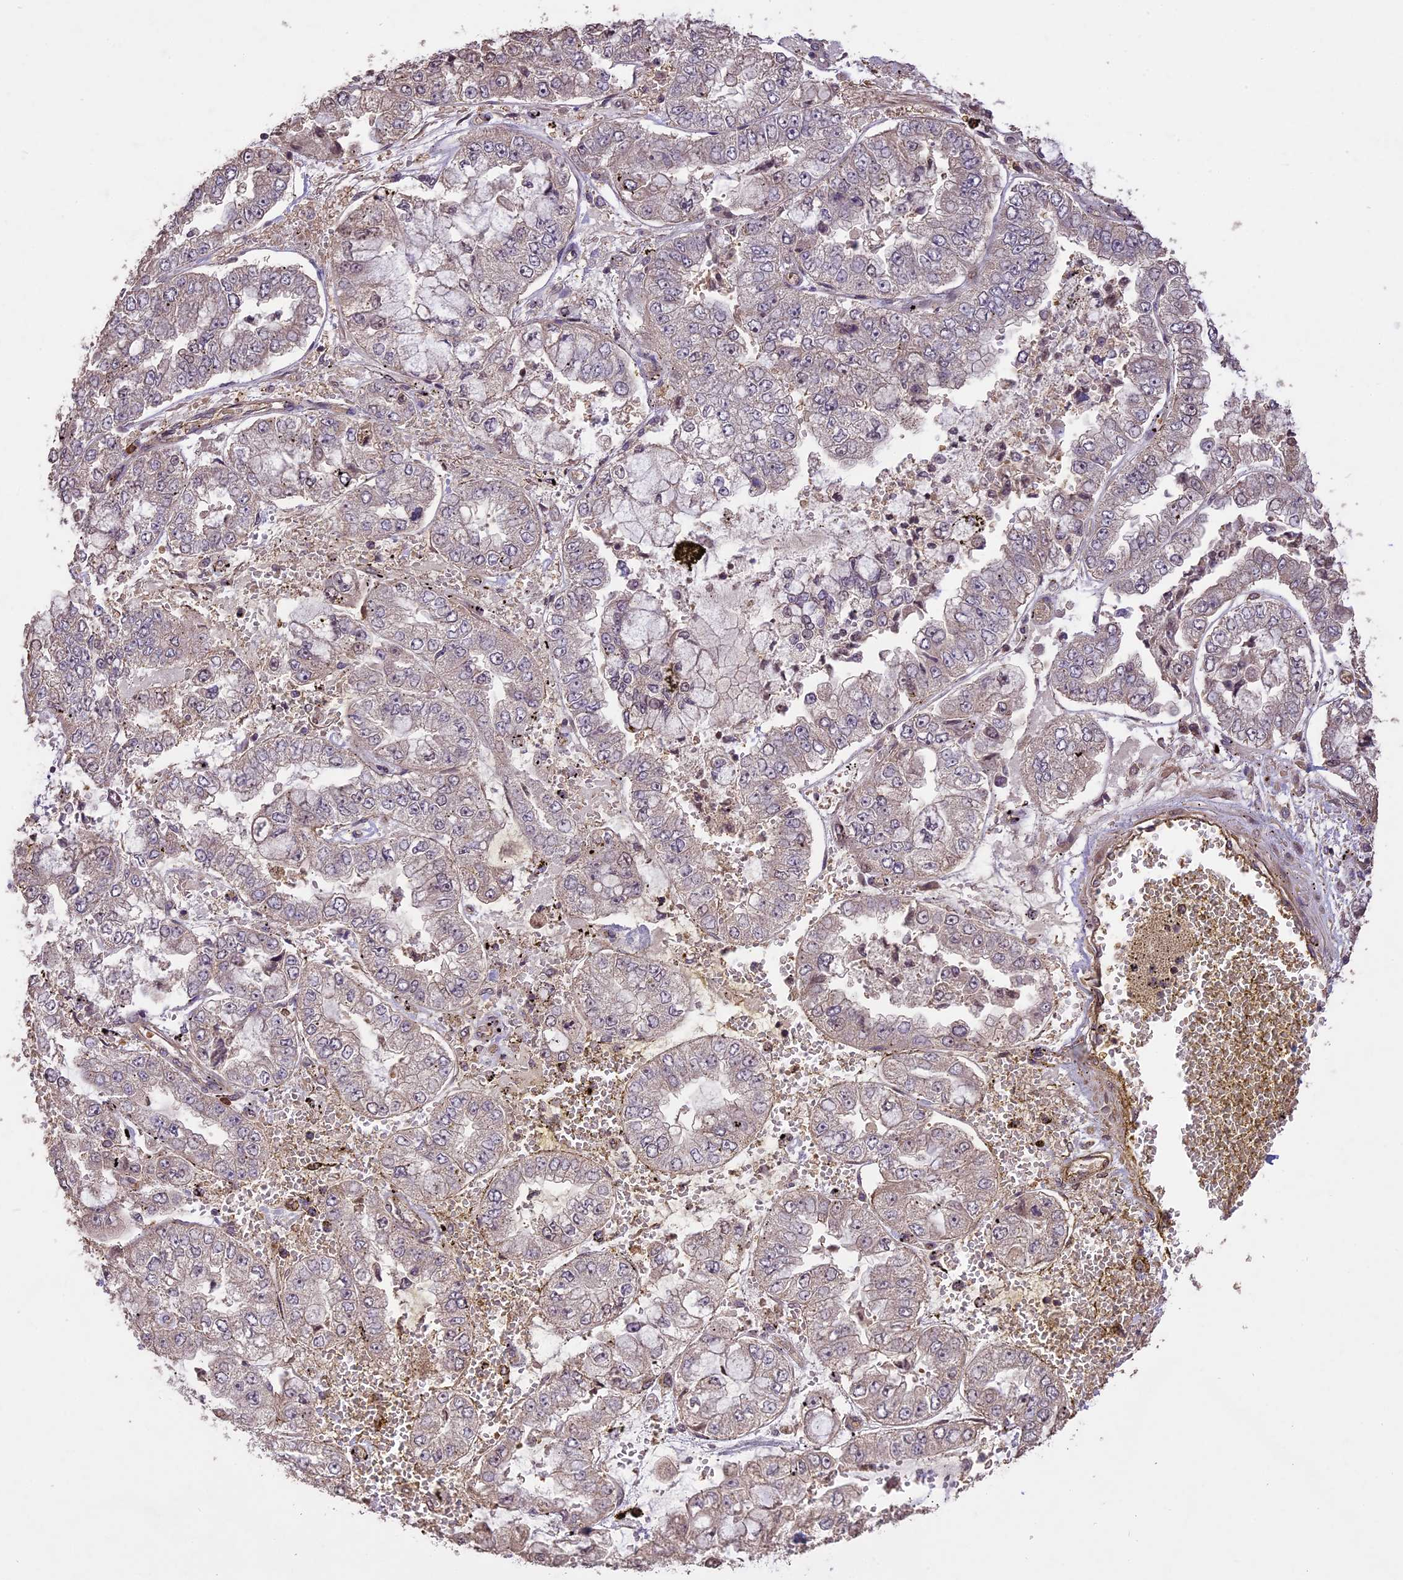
{"staining": {"intensity": "negative", "quantity": "none", "location": "none"}, "tissue": "stomach cancer", "cell_type": "Tumor cells", "image_type": "cancer", "snomed": [{"axis": "morphology", "description": "Adenocarcinoma, NOS"}, {"axis": "topography", "description": "Stomach"}], "caption": "Immunohistochemistry micrograph of human adenocarcinoma (stomach) stained for a protein (brown), which exhibits no expression in tumor cells. (DAB (3,3'-diaminobenzidine) immunohistochemistry (IHC) with hematoxylin counter stain).", "gene": "TIGD7", "patient": {"sex": "male", "age": 76}}